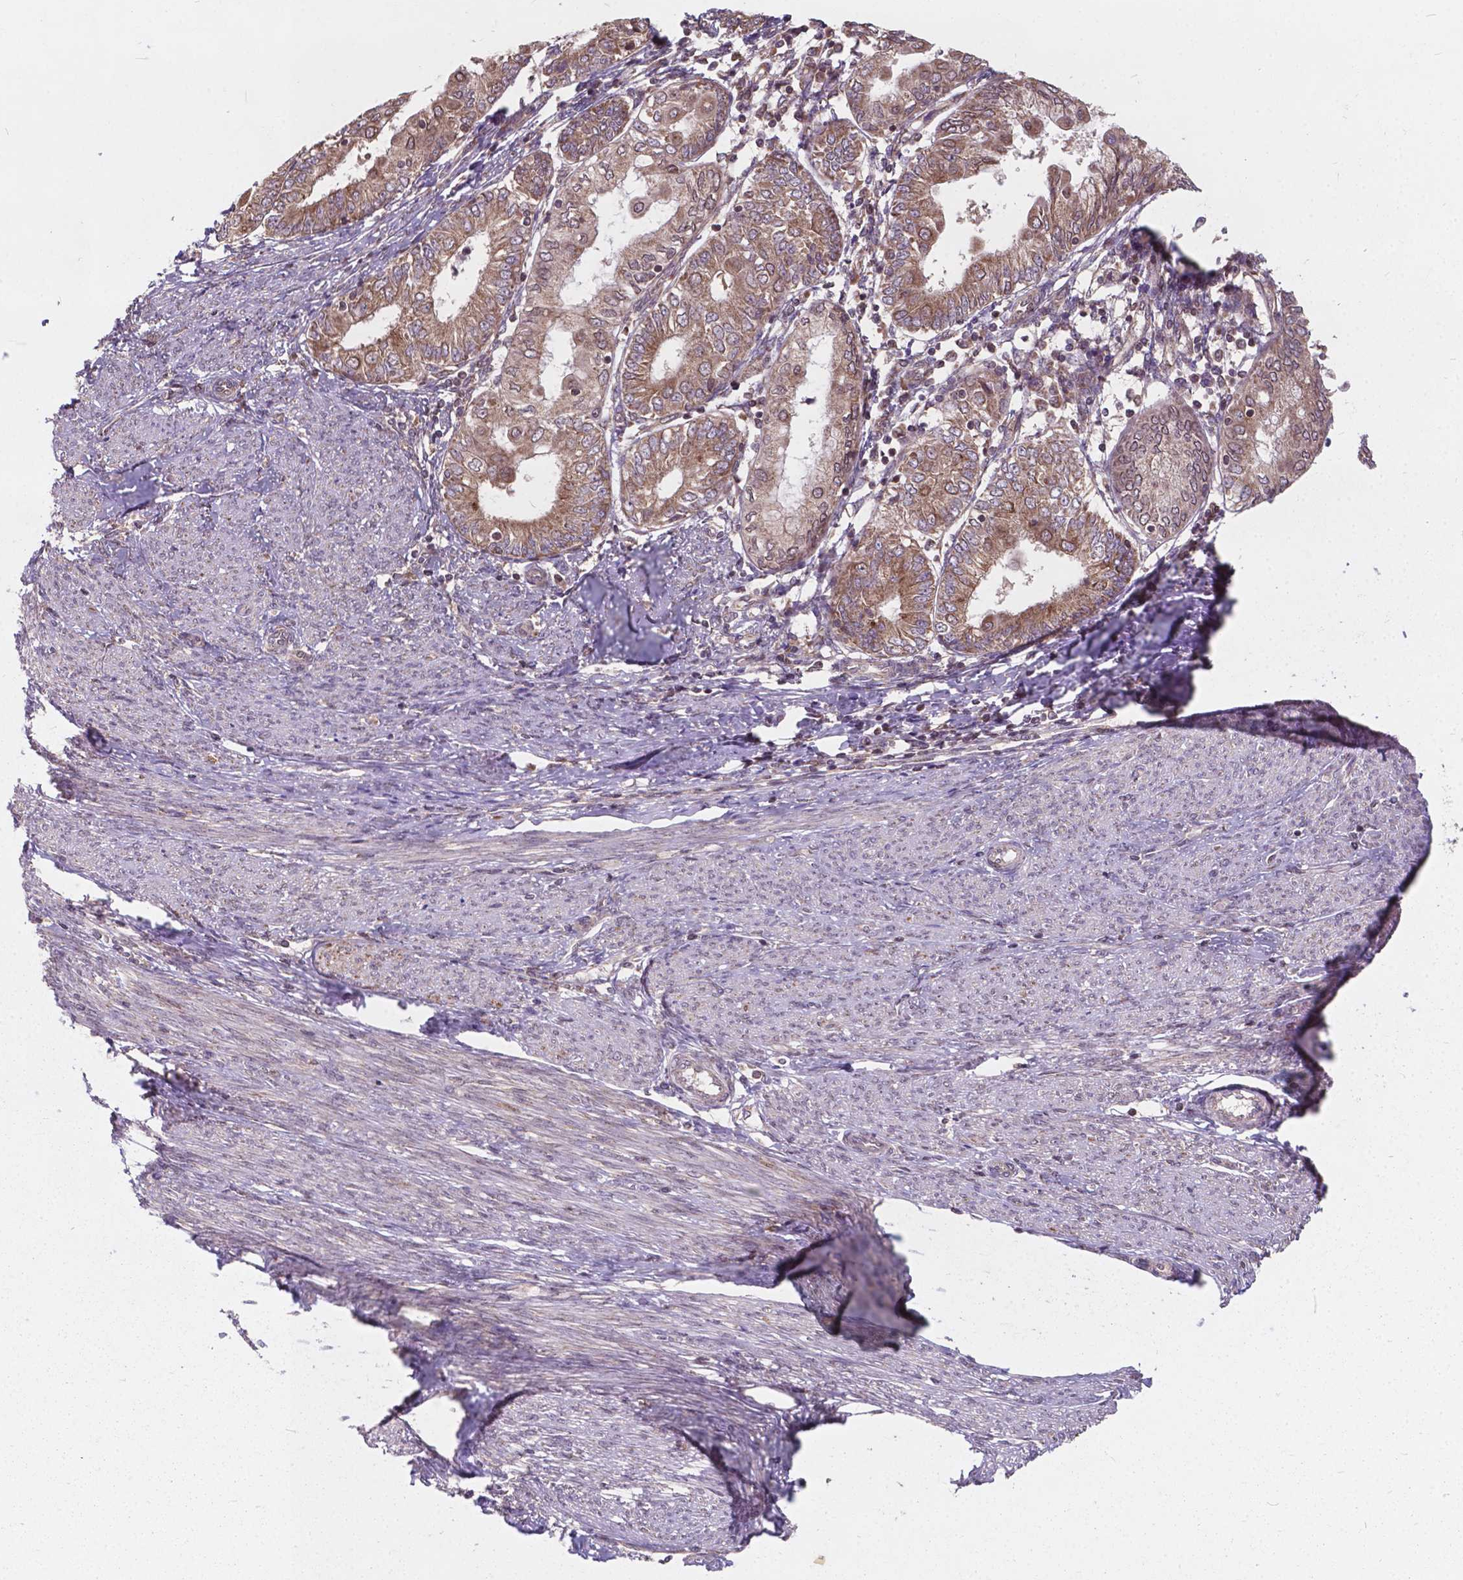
{"staining": {"intensity": "weak", "quantity": "25%-75%", "location": "cytoplasmic/membranous"}, "tissue": "endometrial cancer", "cell_type": "Tumor cells", "image_type": "cancer", "snomed": [{"axis": "morphology", "description": "Adenocarcinoma, NOS"}, {"axis": "topography", "description": "Endometrium"}], "caption": "Tumor cells display weak cytoplasmic/membranous staining in about 25%-75% of cells in adenocarcinoma (endometrial). The staining was performed using DAB (3,3'-diaminobenzidine), with brown indicating positive protein expression. Nuclei are stained blue with hematoxylin.", "gene": "MRPL33", "patient": {"sex": "female", "age": 68}}